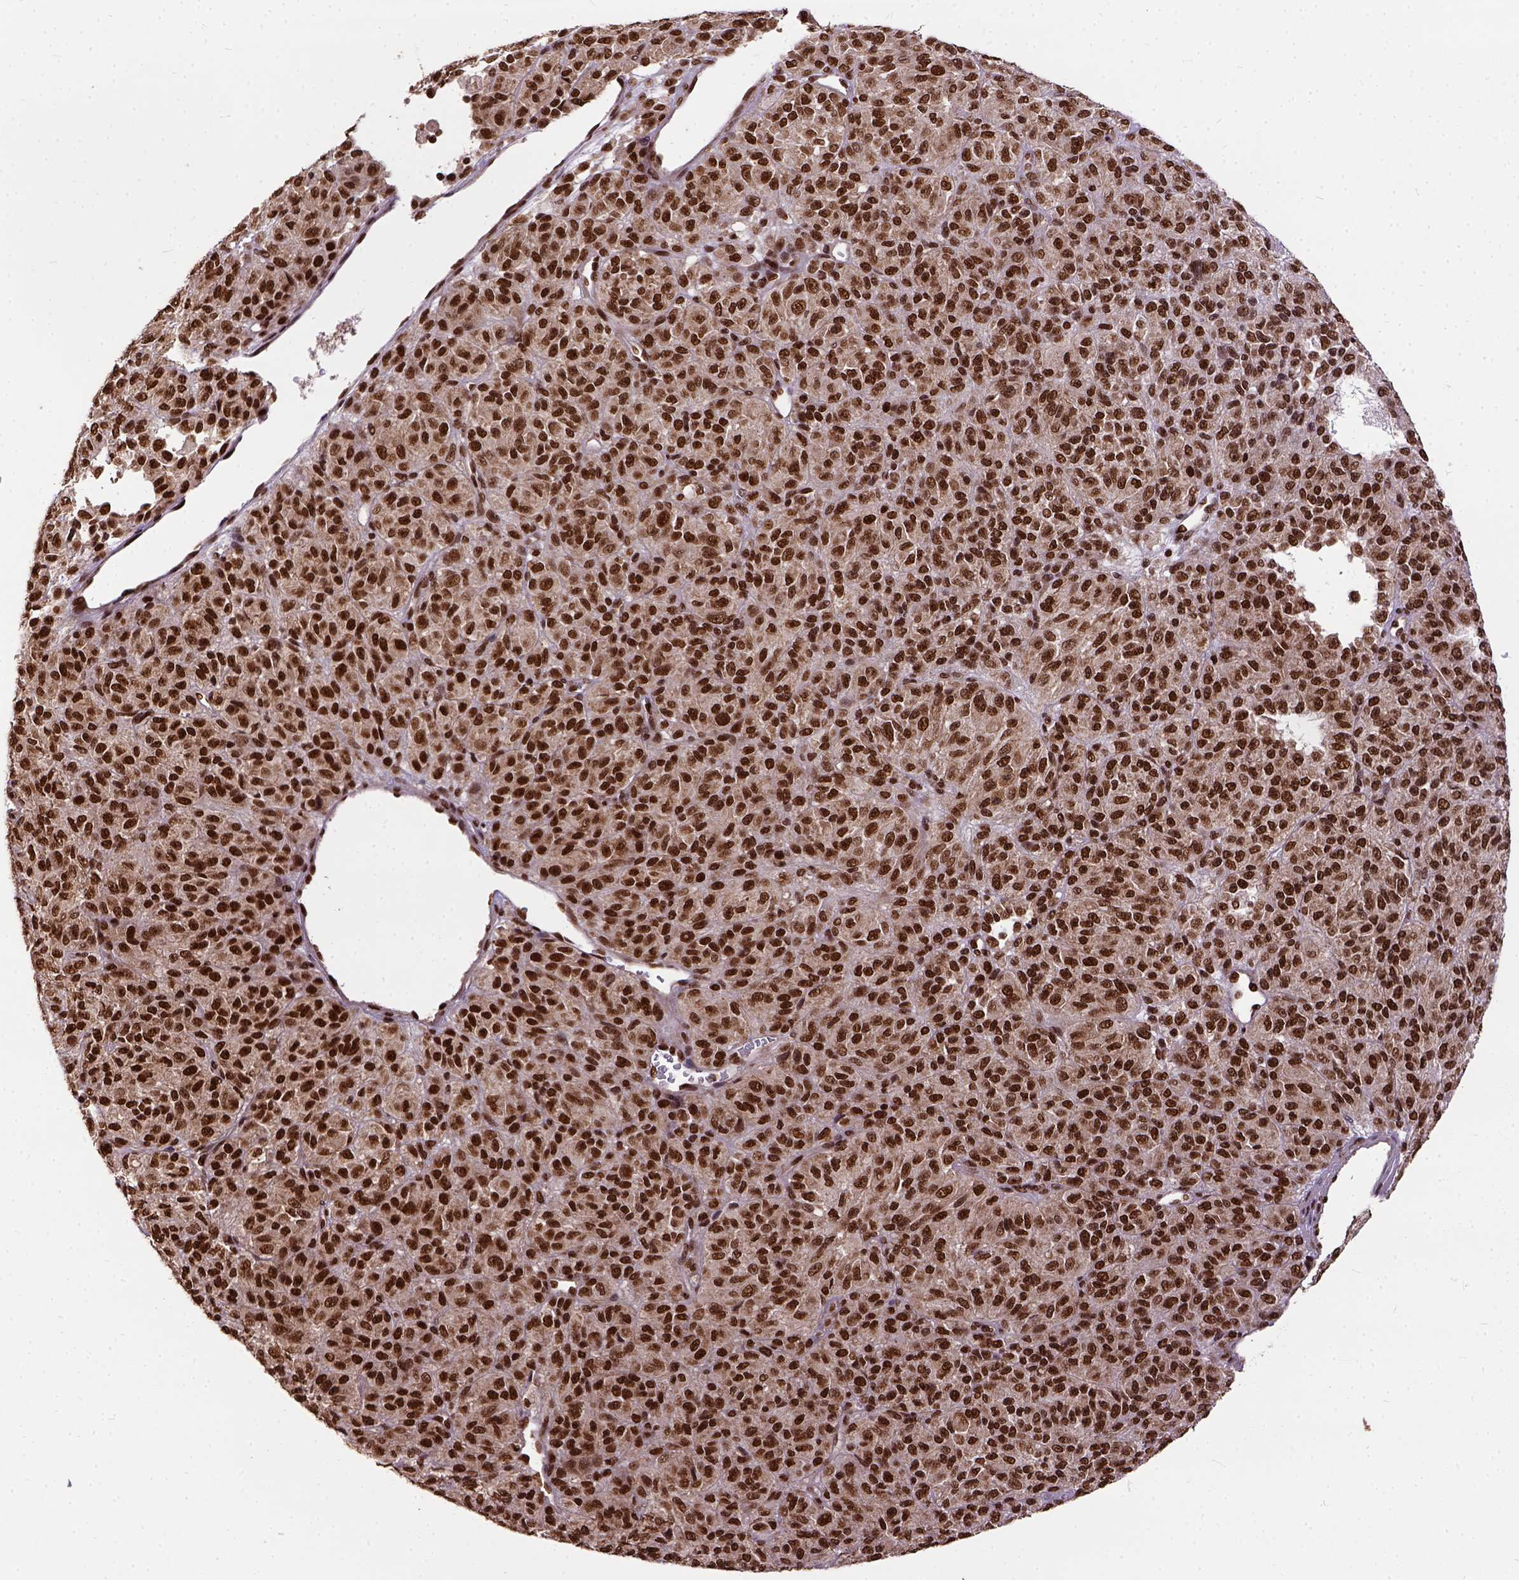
{"staining": {"intensity": "strong", "quantity": ">75%", "location": "nuclear"}, "tissue": "melanoma", "cell_type": "Tumor cells", "image_type": "cancer", "snomed": [{"axis": "morphology", "description": "Malignant melanoma, Metastatic site"}, {"axis": "topography", "description": "Brain"}], "caption": "IHC (DAB) staining of human malignant melanoma (metastatic site) shows strong nuclear protein expression in approximately >75% of tumor cells.", "gene": "NACC1", "patient": {"sex": "female", "age": 56}}